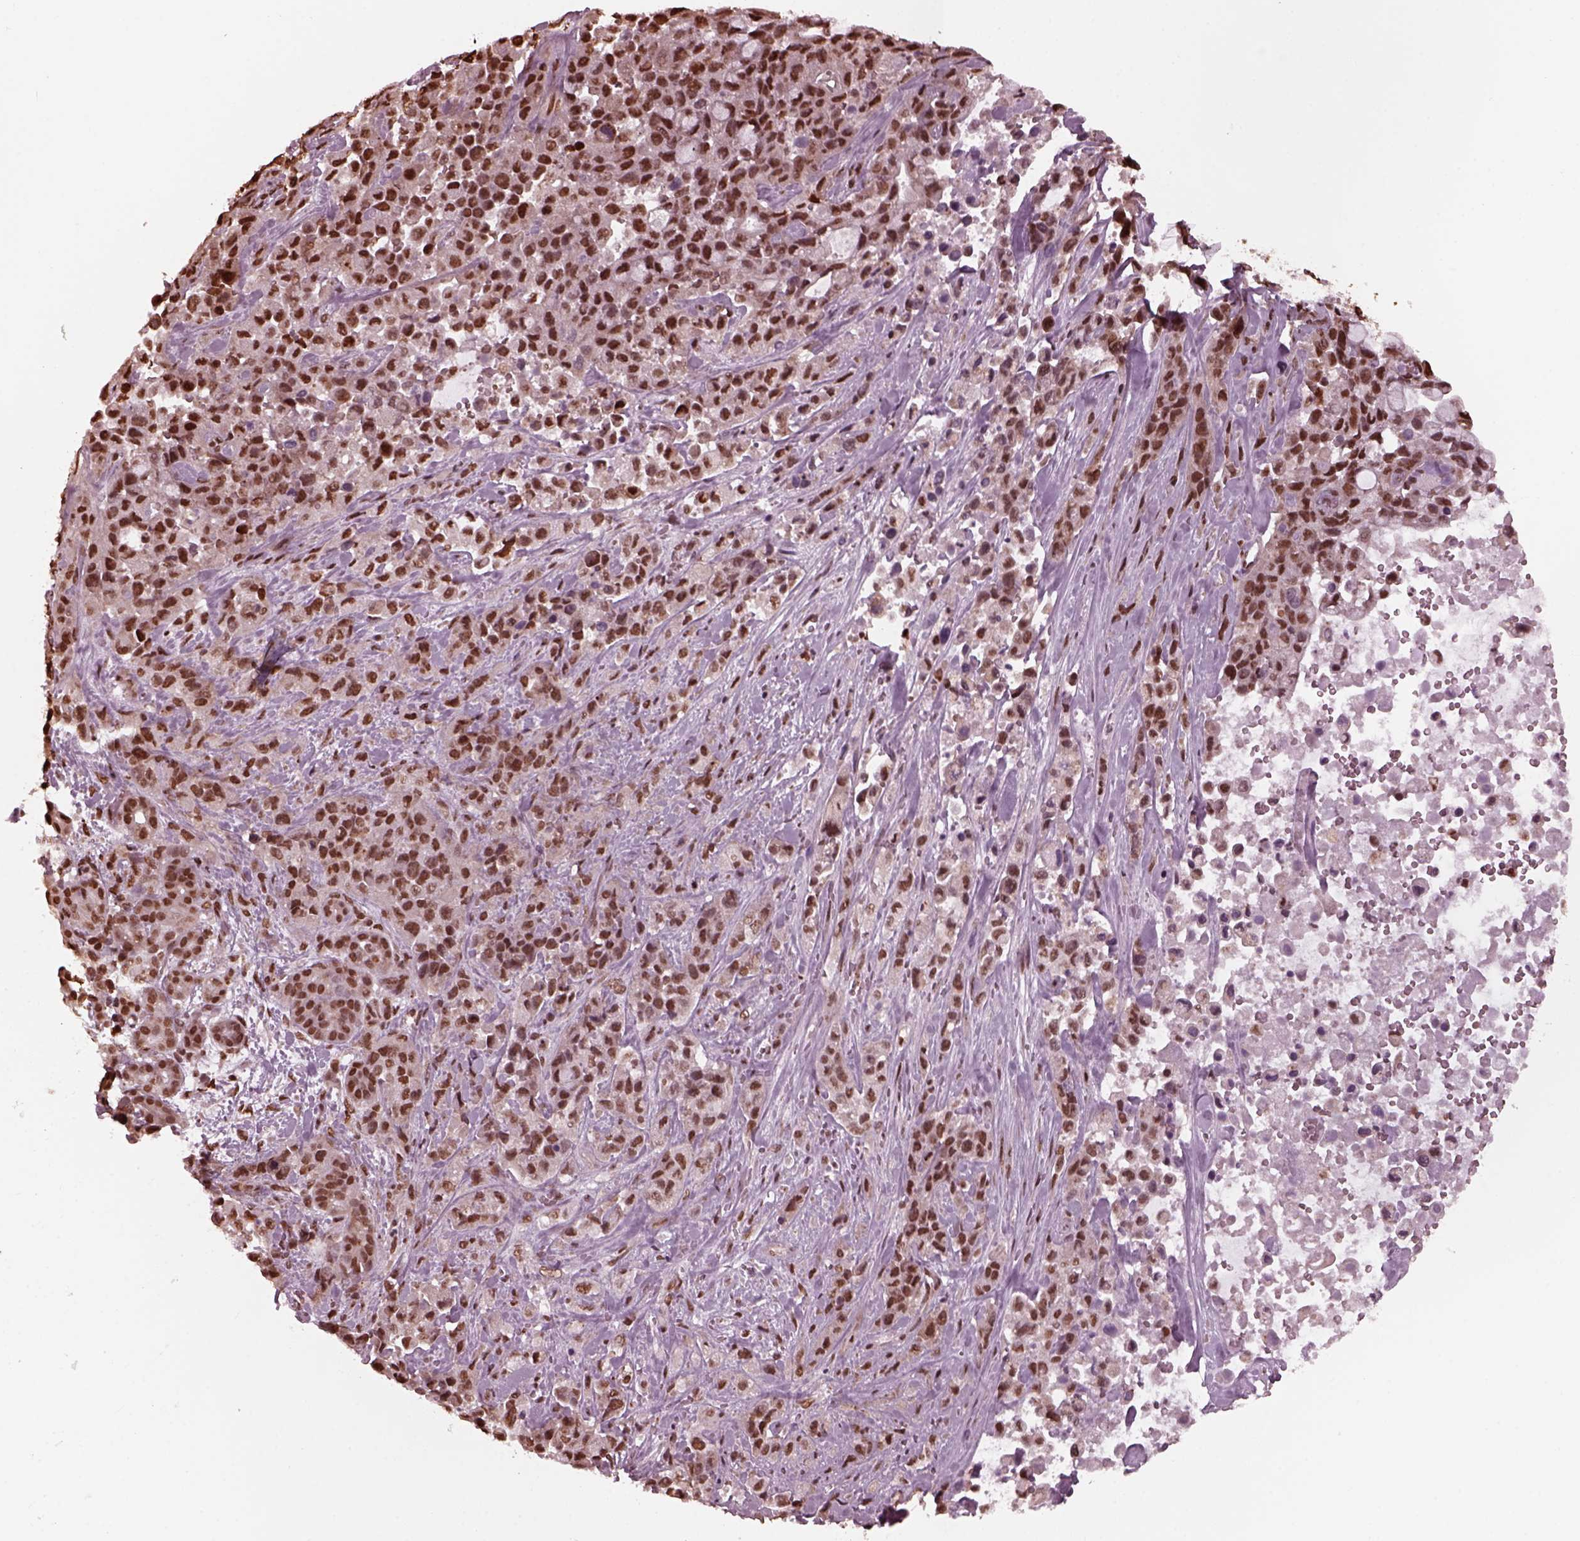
{"staining": {"intensity": "moderate", "quantity": ">75%", "location": "nuclear"}, "tissue": "pancreatic cancer", "cell_type": "Tumor cells", "image_type": "cancer", "snomed": [{"axis": "morphology", "description": "Adenocarcinoma, NOS"}, {"axis": "topography", "description": "Pancreas"}], "caption": "Brown immunohistochemical staining in human pancreatic adenocarcinoma shows moderate nuclear staining in about >75% of tumor cells.", "gene": "NSD1", "patient": {"sex": "male", "age": 44}}